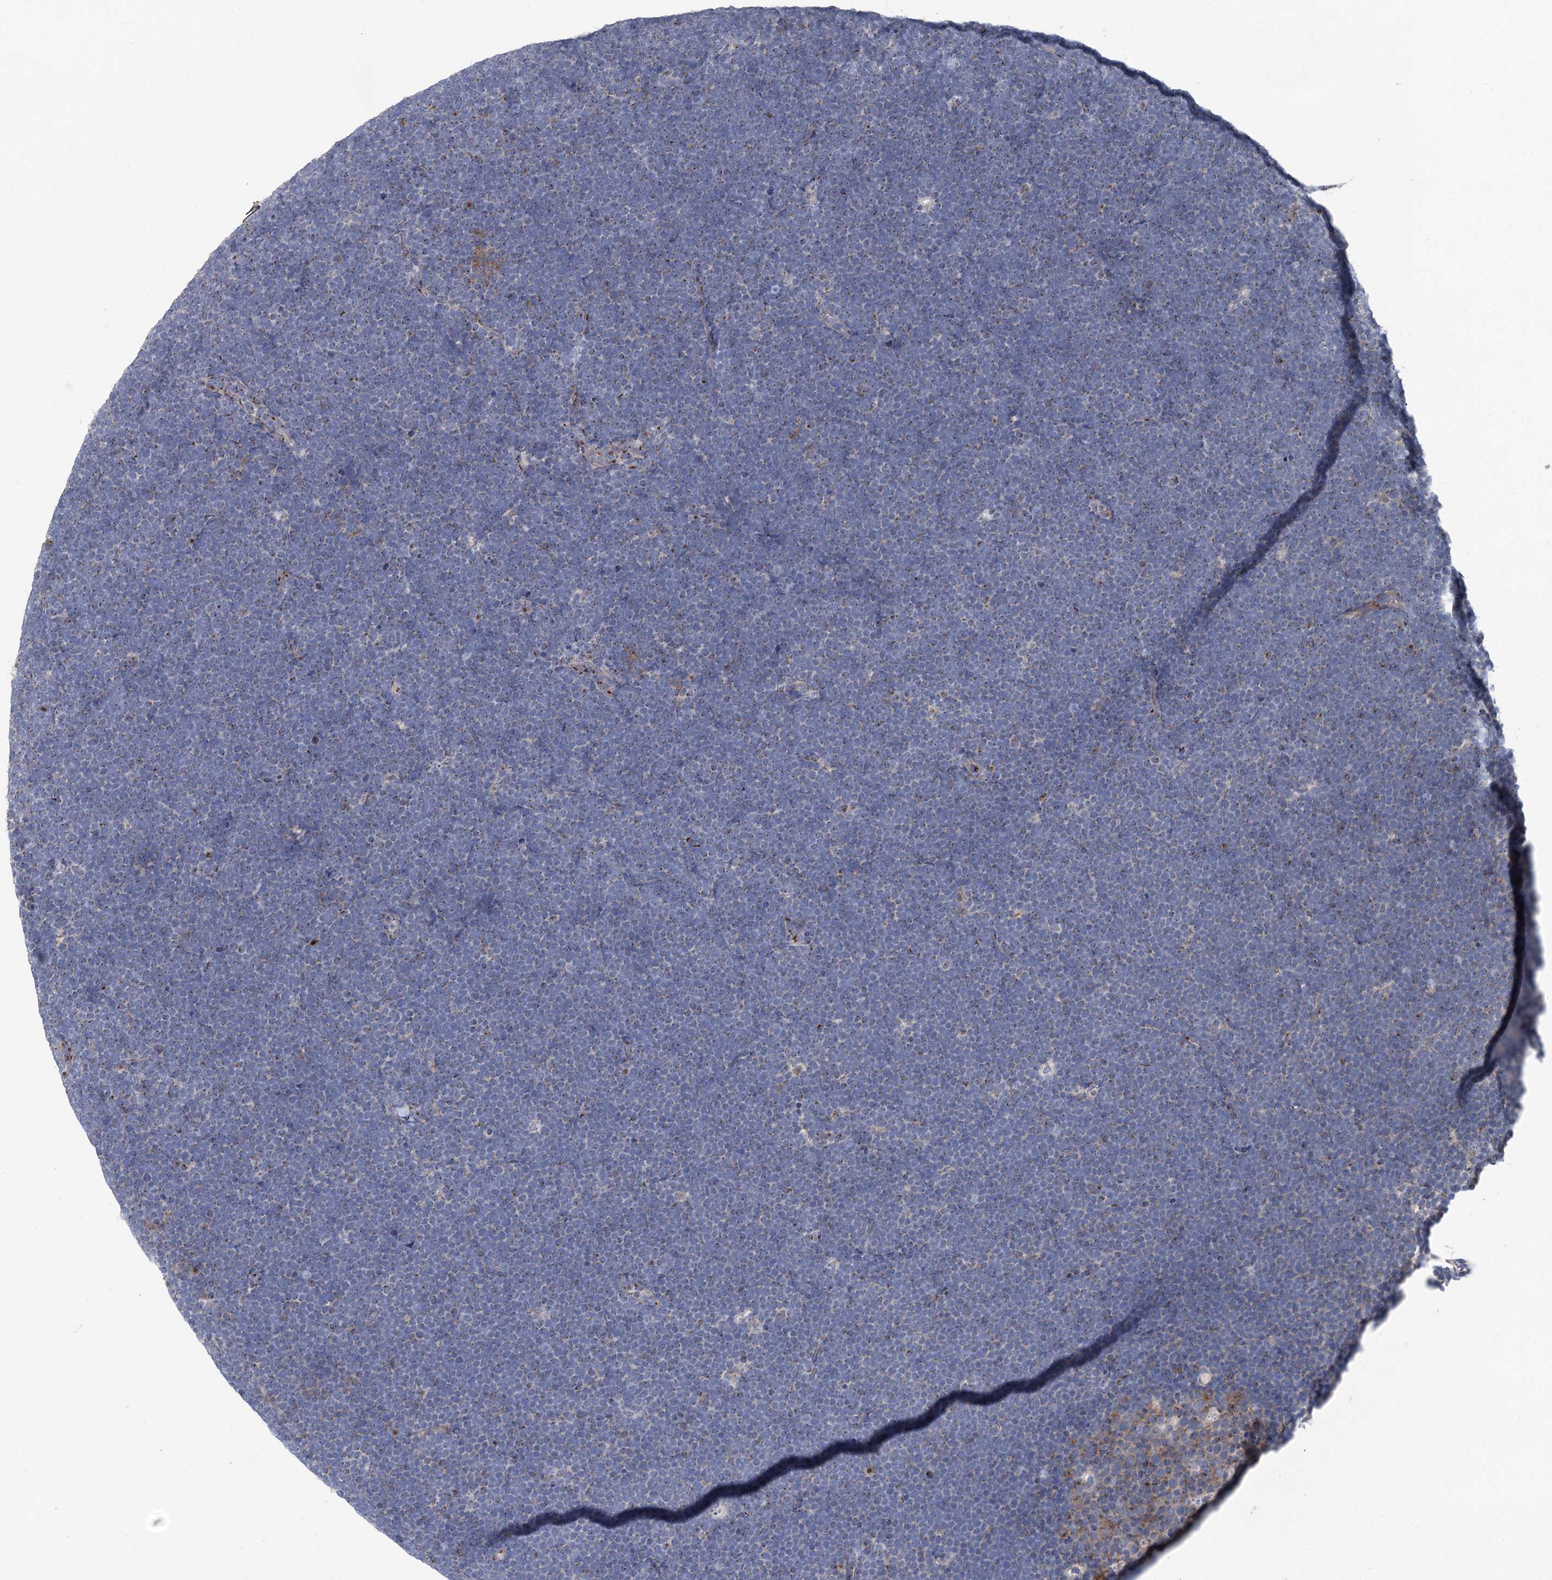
{"staining": {"intensity": "negative", "quantity": "none", "location": "none"}, "tissue": "lymphoma", "cell_type": "Tumor cells", "image_type": "cancer", "snomed": [{"axis": "morphology", "description": "Malignant lymphoma, non-Hodgkin's type, High grade"}, {"axis": "topography", "description": "Lymph node"}], "caption": "IHC of lymphoma exhibits no expression in tumor cells.", "gene": "ITIH5", "patient": {"sex": "male", "age": 13}}